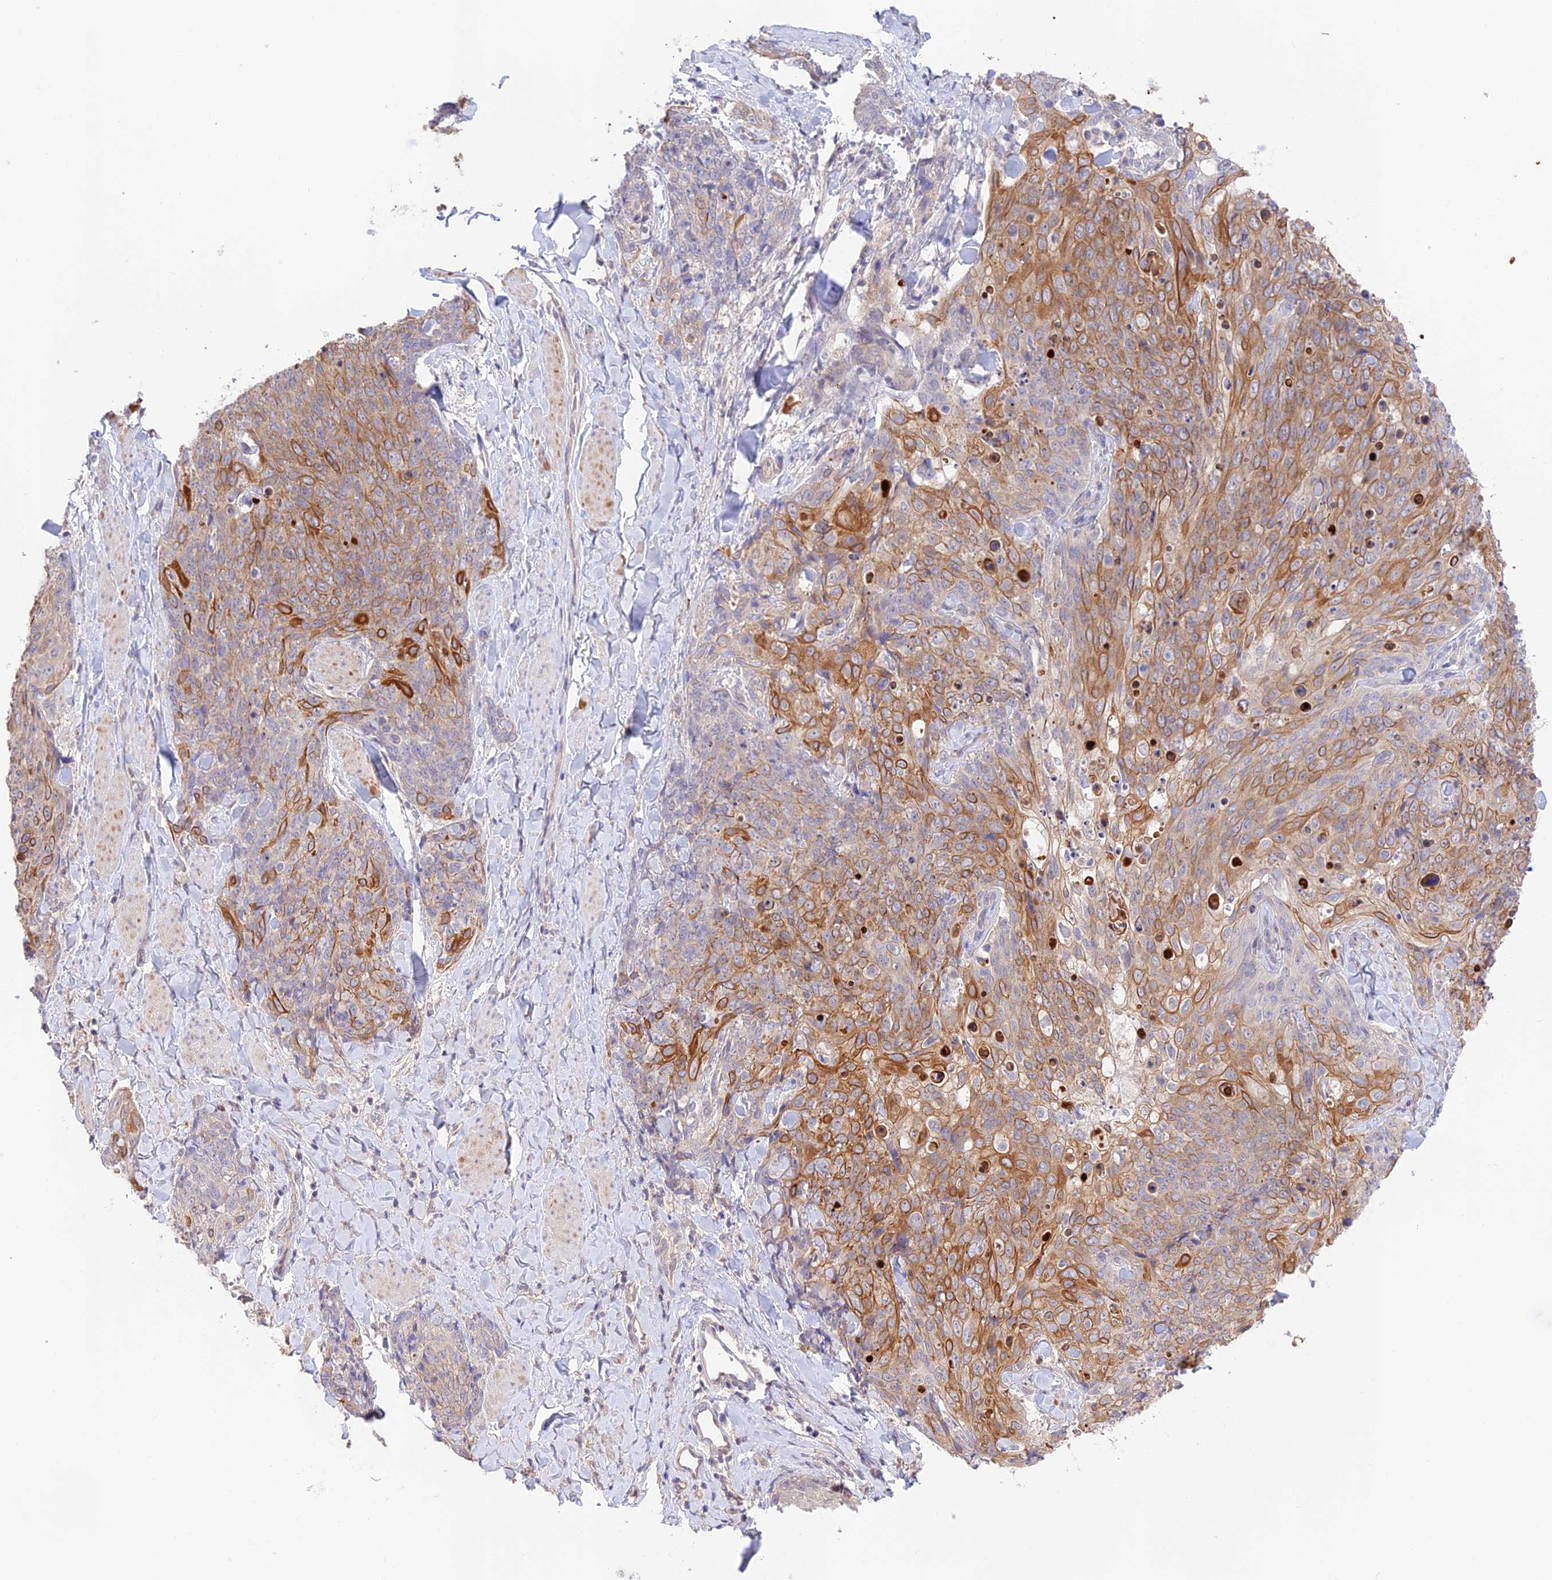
{"staining": {"intensity": "moderate", "quantity": "25%-75%", "location": "cytoplasmic/membranous"}, "tissue": "skin cancer", "cell_type": "Tumor cells", "image_type": "cancer", "snomed": [{"axis": "morphology", "description": "Squamous cell carcinoma, NOS"}, {"axis": "topography", "description": "Skin"}, {"axis": "topography", "description": "Vulva"}], "caption": "IHC (DAB (3,3'-diaminobenzidine)) staining of skin squamous cell carcinoma shows moderate cytoplasmic/membranous protein staining in about 25%-75% of tumor cells. (IHC, brightfield microscopy, high magnification).", "gene": "CAMSAP3", "patient": {"sex": "female", "age": 85}}